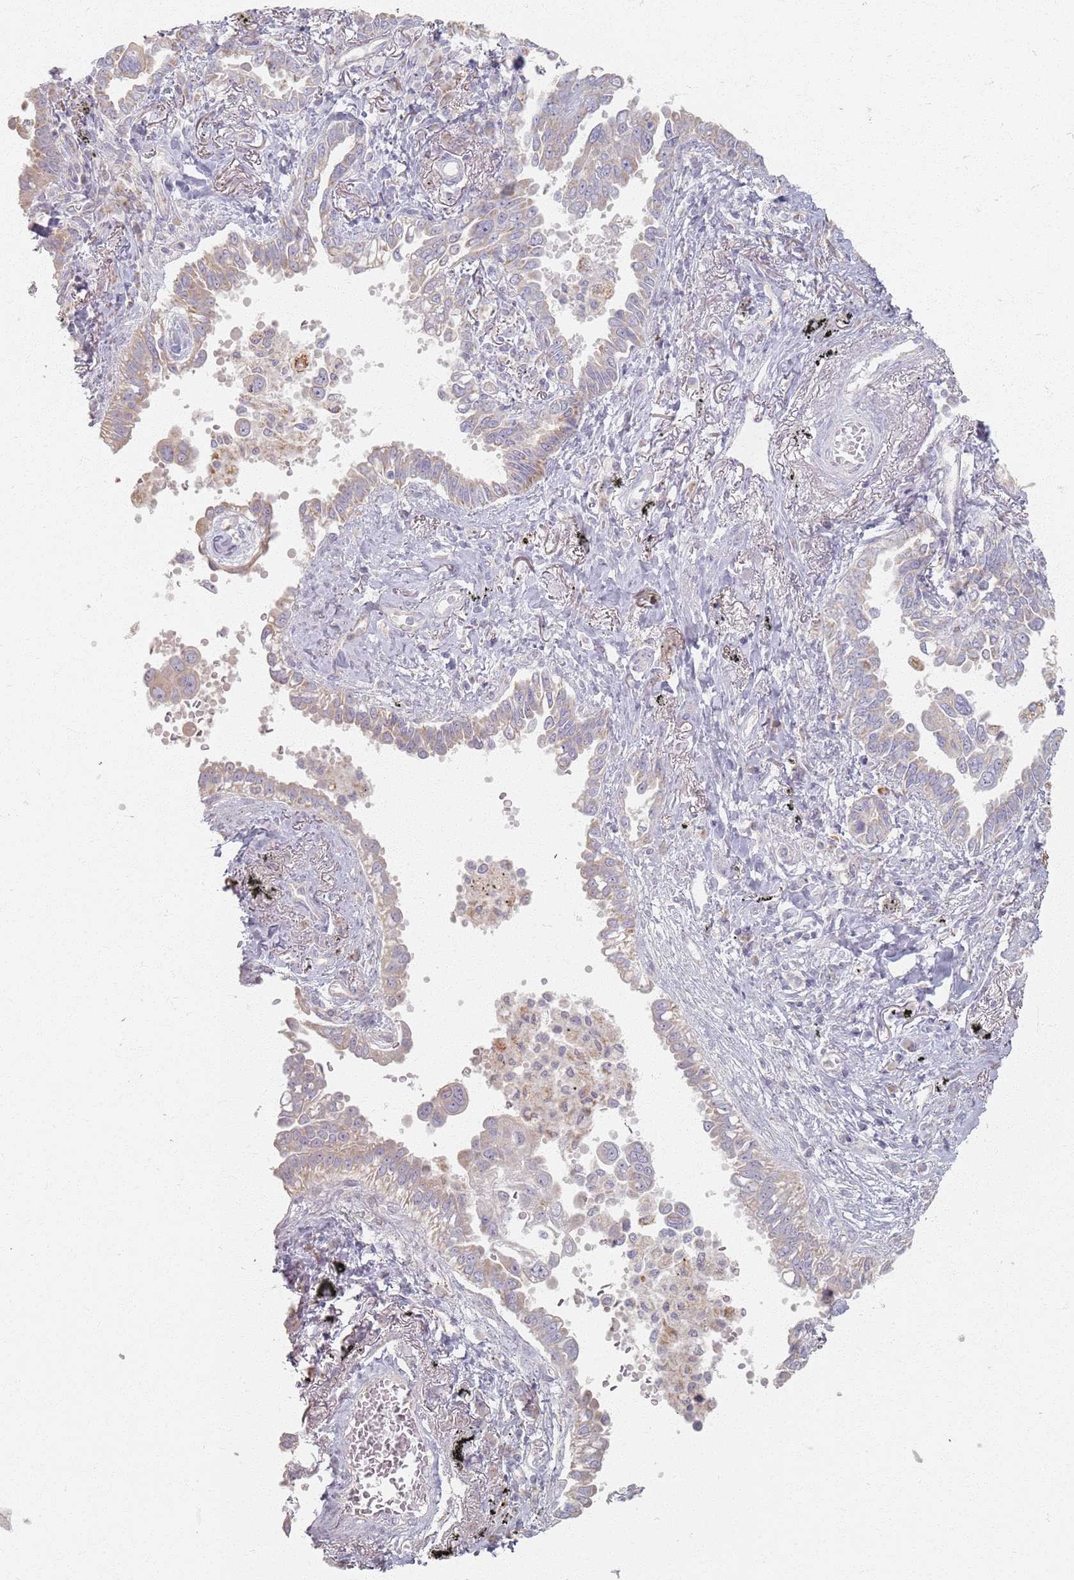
{"staining": {"intensity": "weak", "quantity": "<25%", "location": "cytoplasmic/membranous"}, "tissue": "lung cancer", "cell_type": "Tumor cells", "image_type": "cancer", "snomed": [{"axis": "morphology", "description": "Adenocarcinoma, NOS"}, {"axis": "topography", "description": "Lung"}], "caption": "Immunohistochemical staining of human lung adenocarcinoma demonstrates no significant expression in tumor cells.", "gene": "PKD2L2", "patient": {"sex": "male", "age": 67}}